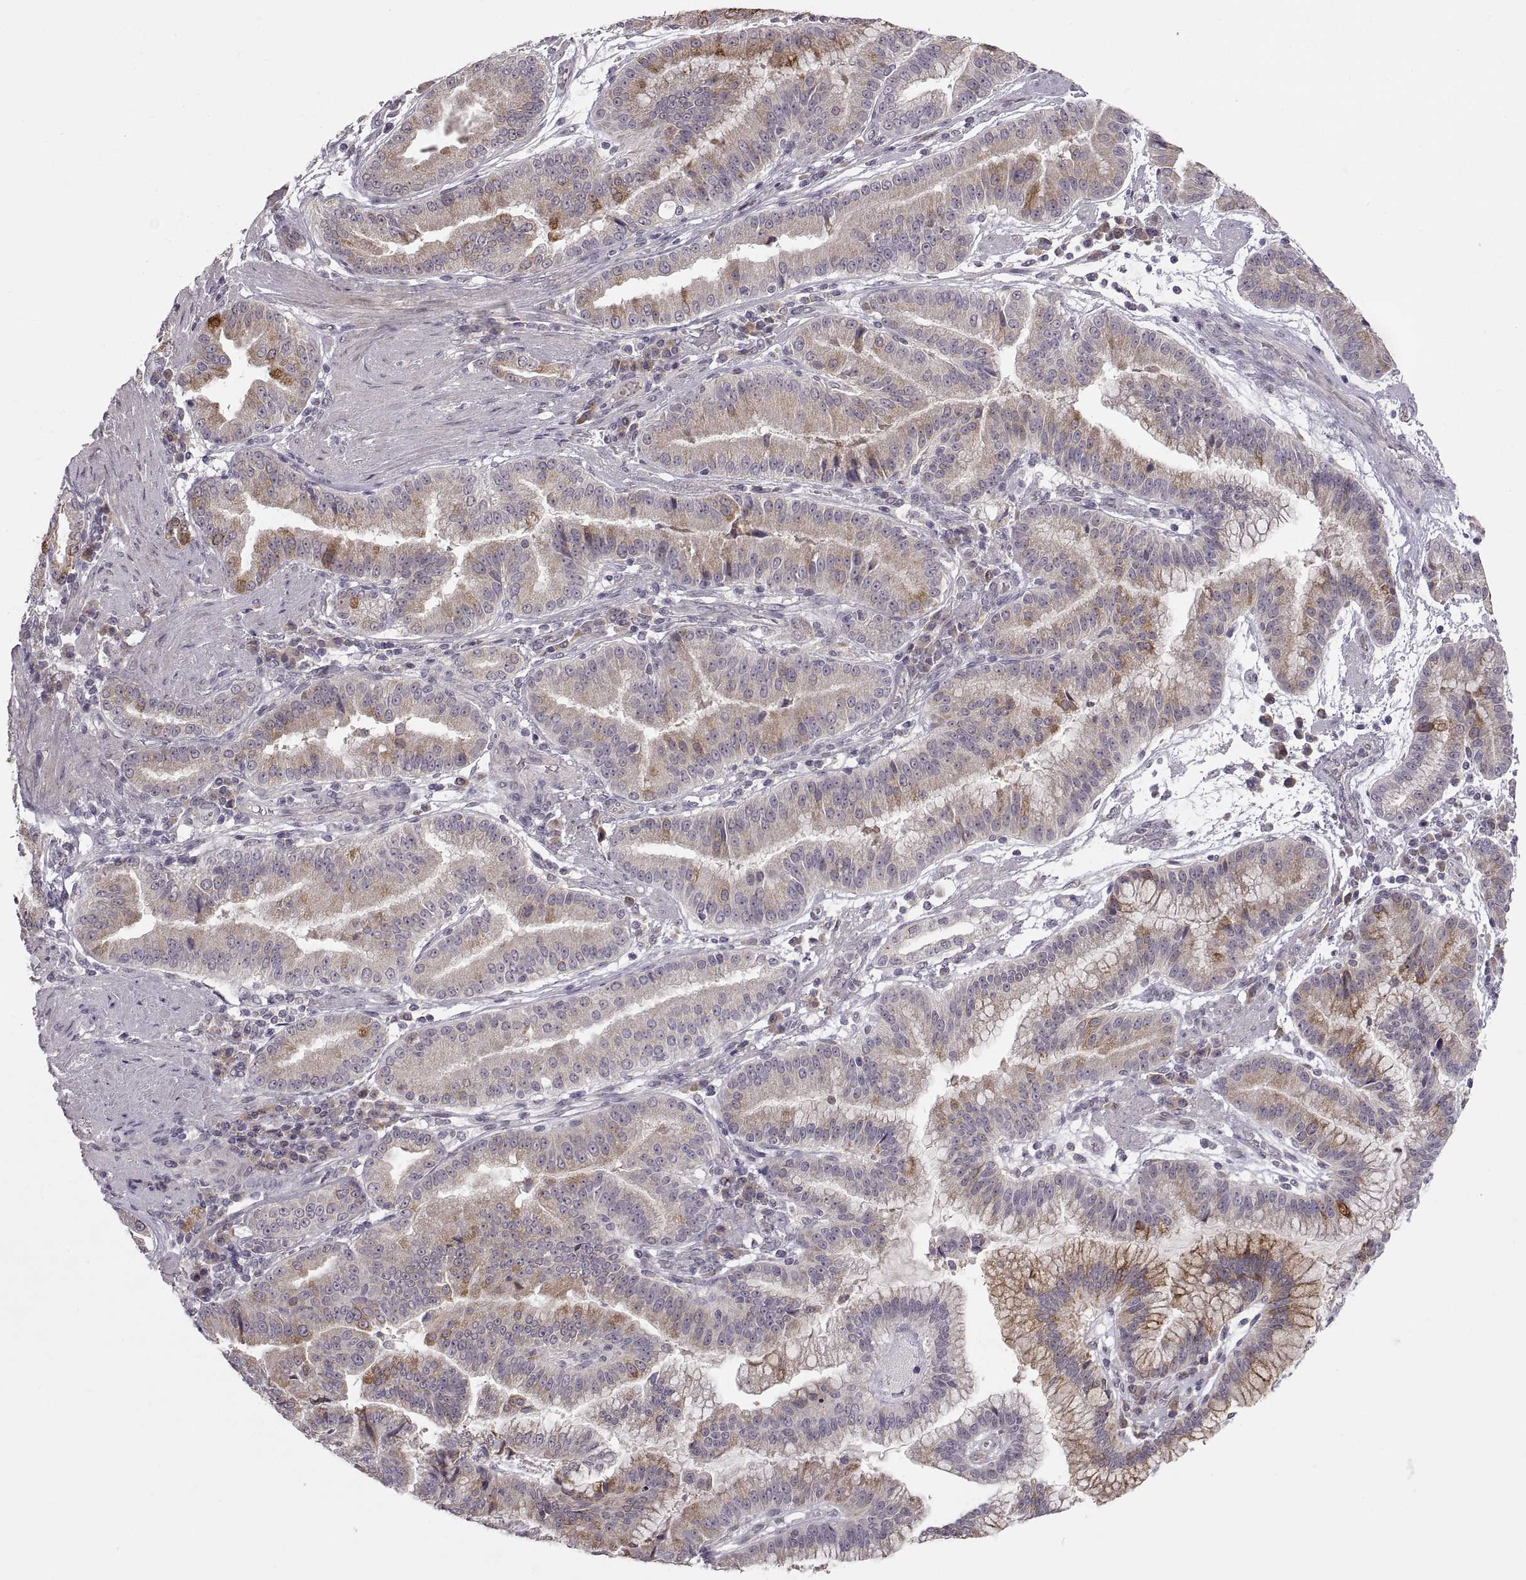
{"staining": {"intensity": "moderate", "quantity": "<25%", "location": "cytoplasmic/membranous"}, "tissue": "stomach cancer", "cell_type": "Tumor cells", "image_type": "cancer", "snomed": [{"axis": "morphology", "description": "Adenocarcinoma, NOS"}, {"axis": "topography", "description": "Stomach"}], "caption": "A histopathology image of stomach cancer stained for a protein displays moderate cytoplasmic/membranous brown staining in tumor cells.", "gene": "HMGCR", "patient": {"sex": "male", "age": 83}}